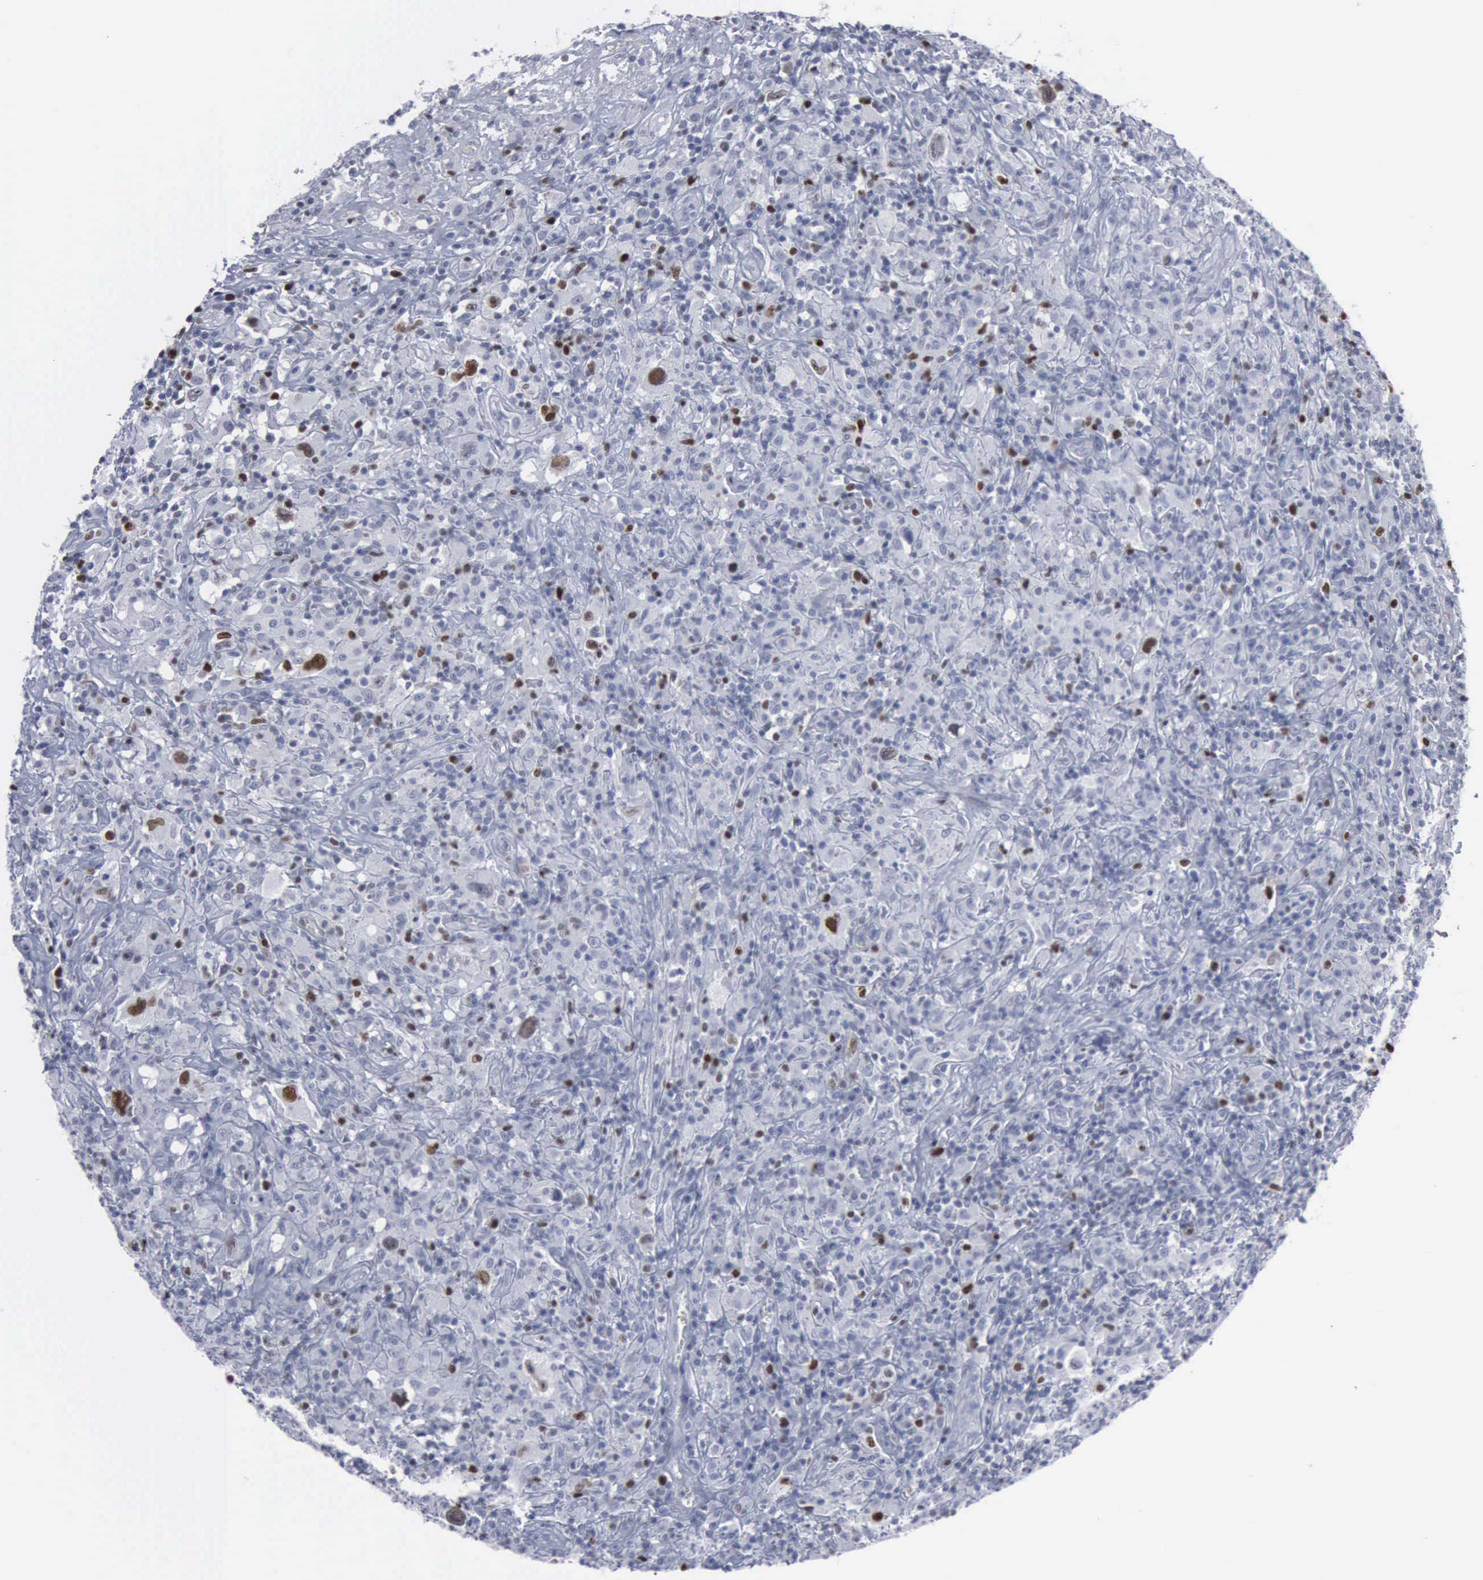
{"staining": {"intensity": "negative", "quantity": "none", "location": "none"}, "tissue": "lymphoma", "cell_type": "Tumor cells", "image_type": "cancer", "snomed": [{"axis": "morphology", "description": "Hodgkin's disease, NOS"}, {"axis": "topography", "description": "Lymph node"}], "caption": "An IHC micrograph of Hodgkin's disease is shown. There is no staining in tumor cells of Hodgkin's disease.", "gene": "MCM5", "patient": {"sex": "male", "age": 46}}